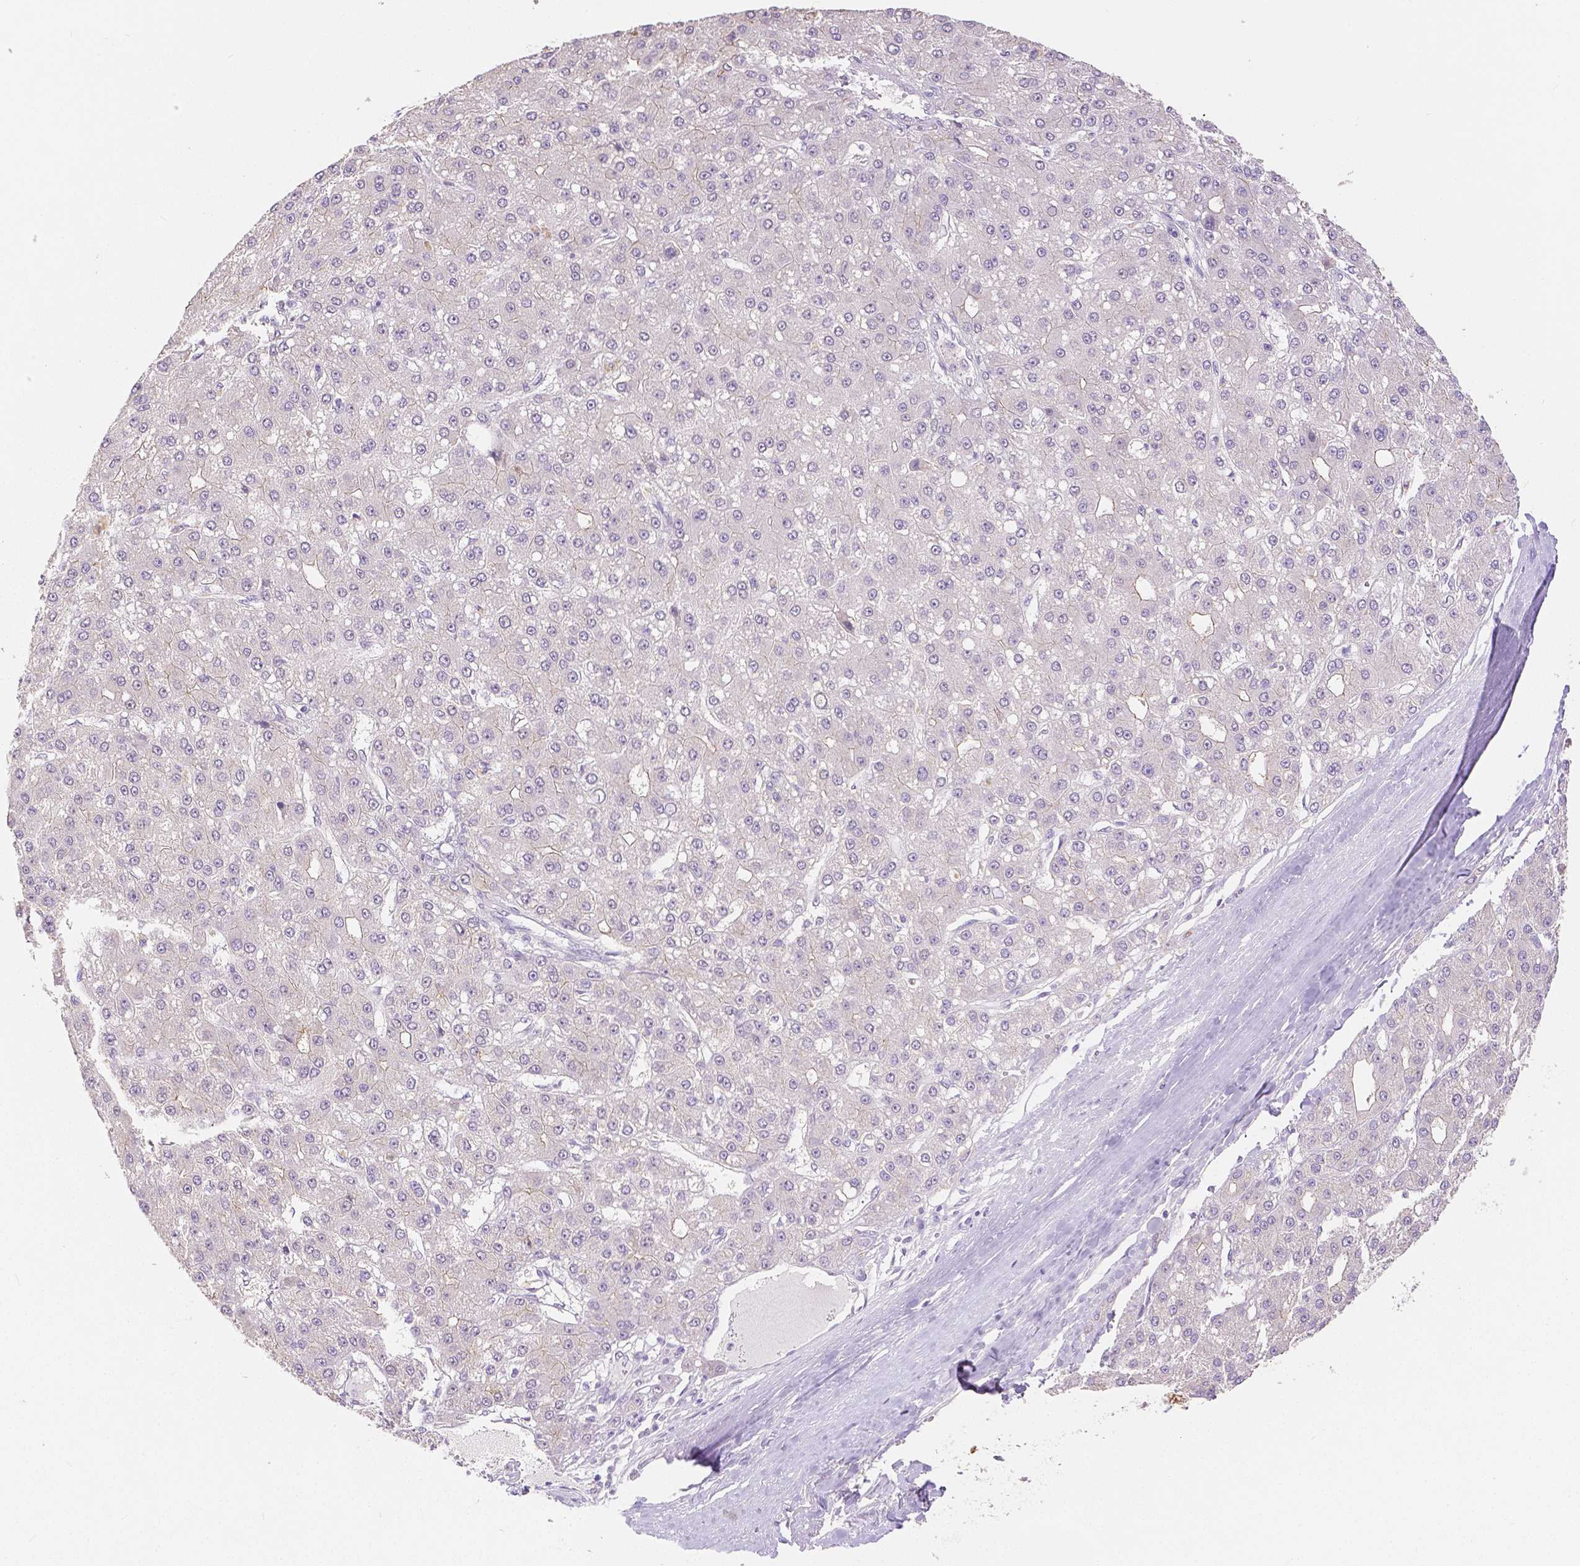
{"staining": {"intensity": "negative", "quantity": "none", "location": "none"}, "tissue": "liver cancer", "cell_type": "Tumor cells", "image_type": "cancer", "snomed": [{"axis": "morphology", "description": "Carcinoma, Hepatocellular, NOS"}, {"axis": "topography", "description": "Liver"}], "caption": "There is no significant positivity in tumor cells of liver cancer.", "gene": "OCLN", "patient": {"sex": "male", "age": 67}}